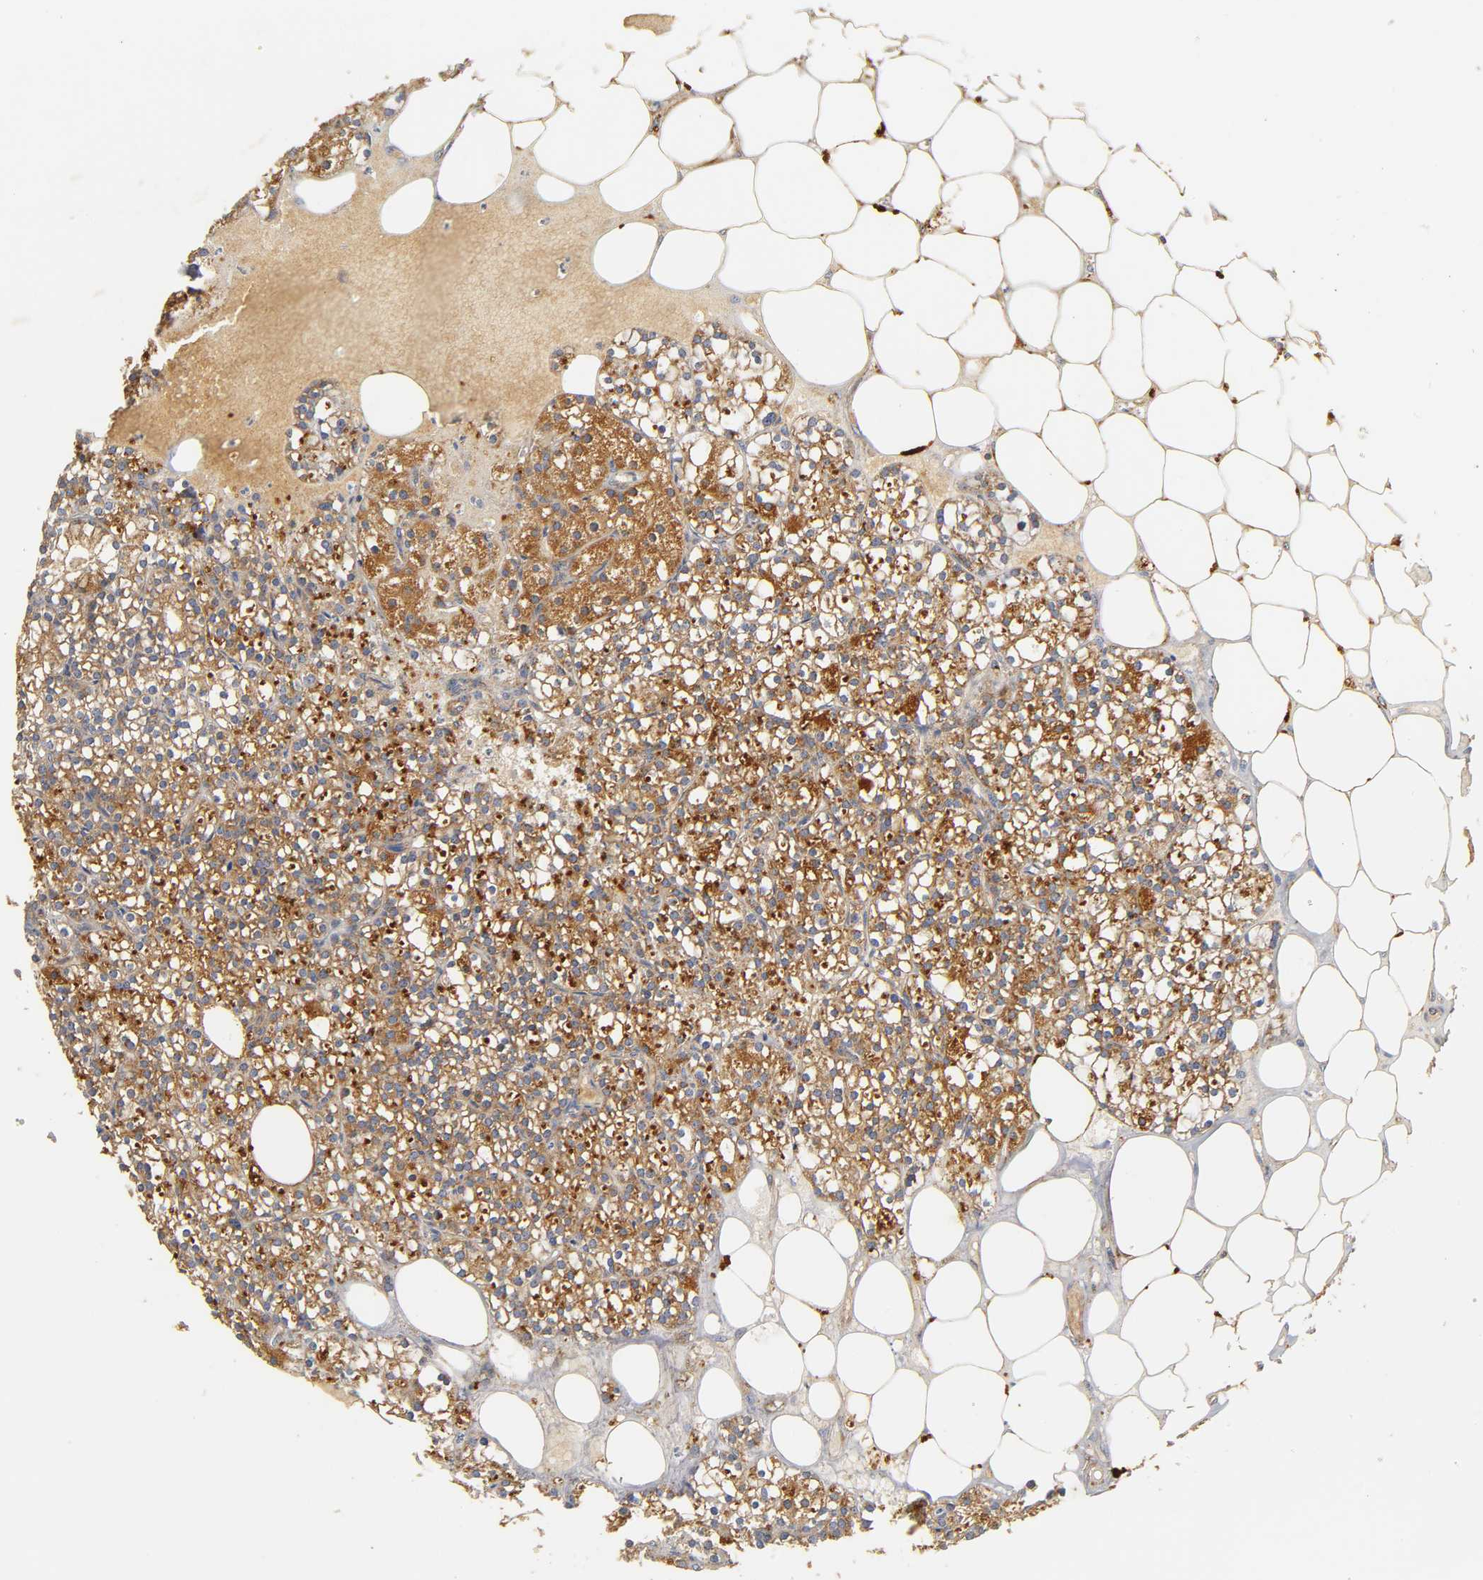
{"staining": {"intensity": "strong", "quantity": ">75%", "location": "cytoplasmic/membranous"}, "tissue": "parathyroid gland", "cell_type": "Glandular cells", "image_type": "normal", "snomed": [{"axis": "morphology", "description": "Normal tissue, NOS"}, {"axis": "topography", "description": "Parathyroid gland"}], "caption": "Parathyroid gland stained with DAB immunohistochemistry shows high levels of strong cytoplasmic/membranous expression in approximately >75% of glandular cells.", "gene": "SCAP", "patient": {"sex": "female", "age": 63}}